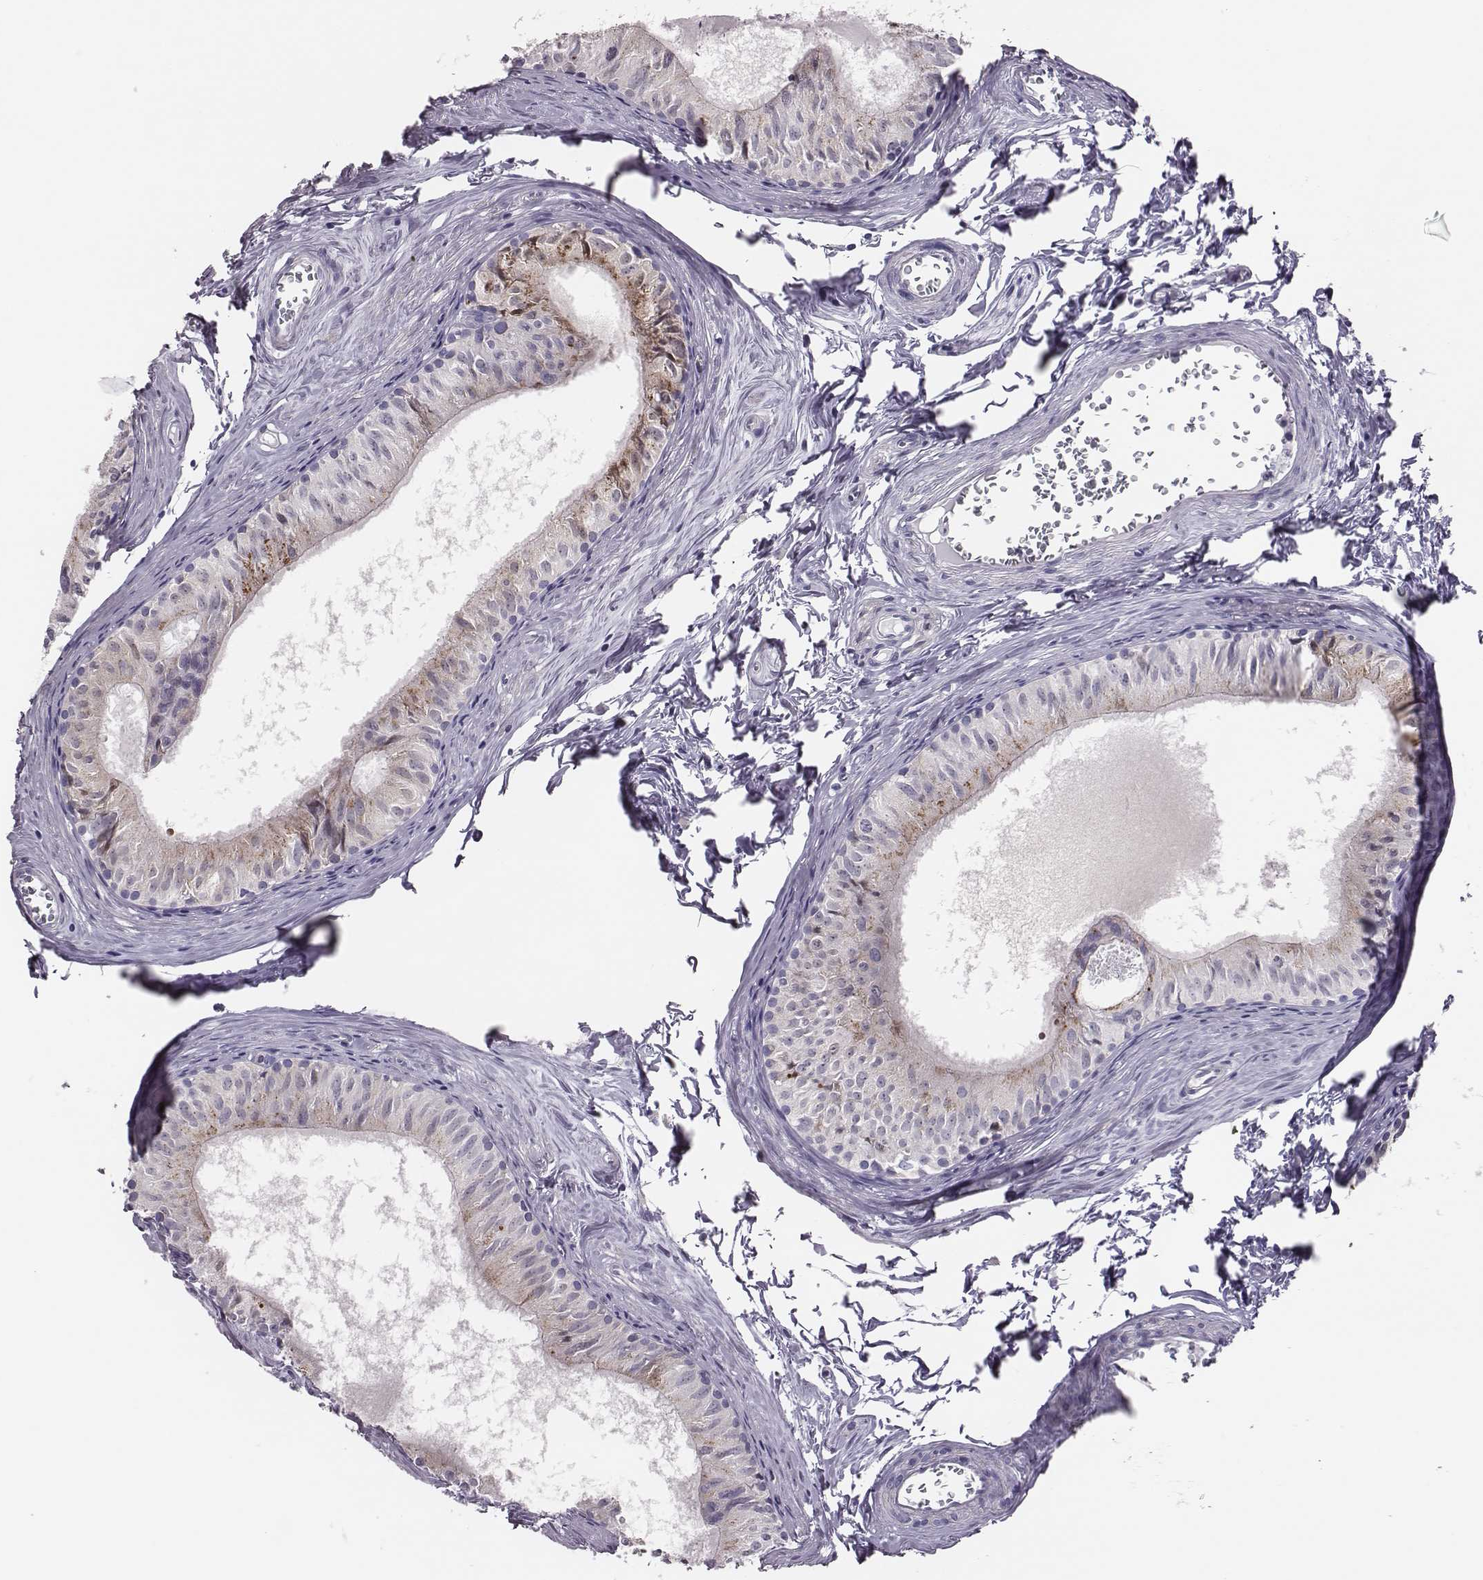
{"staining": {"intensity": "negative", "quantity": "none", "location": "none"}, "tissue": "epididymis", "cell_type": "Glandular cells", "image_type": "normal", "snomed": [{"axis": "morphology", "description": "Normal tissue, NOS"}, {"axis": "topography", "description": "Epididymis"}], "caption": "DAB immunohistochemical staining of normal epididymis demonstrates no significant staining in glandular cells. (DAB IHC with hematoxylin counter stain).", "gene": "SCML2", "patient": {"sex": "male", "age": 52}}